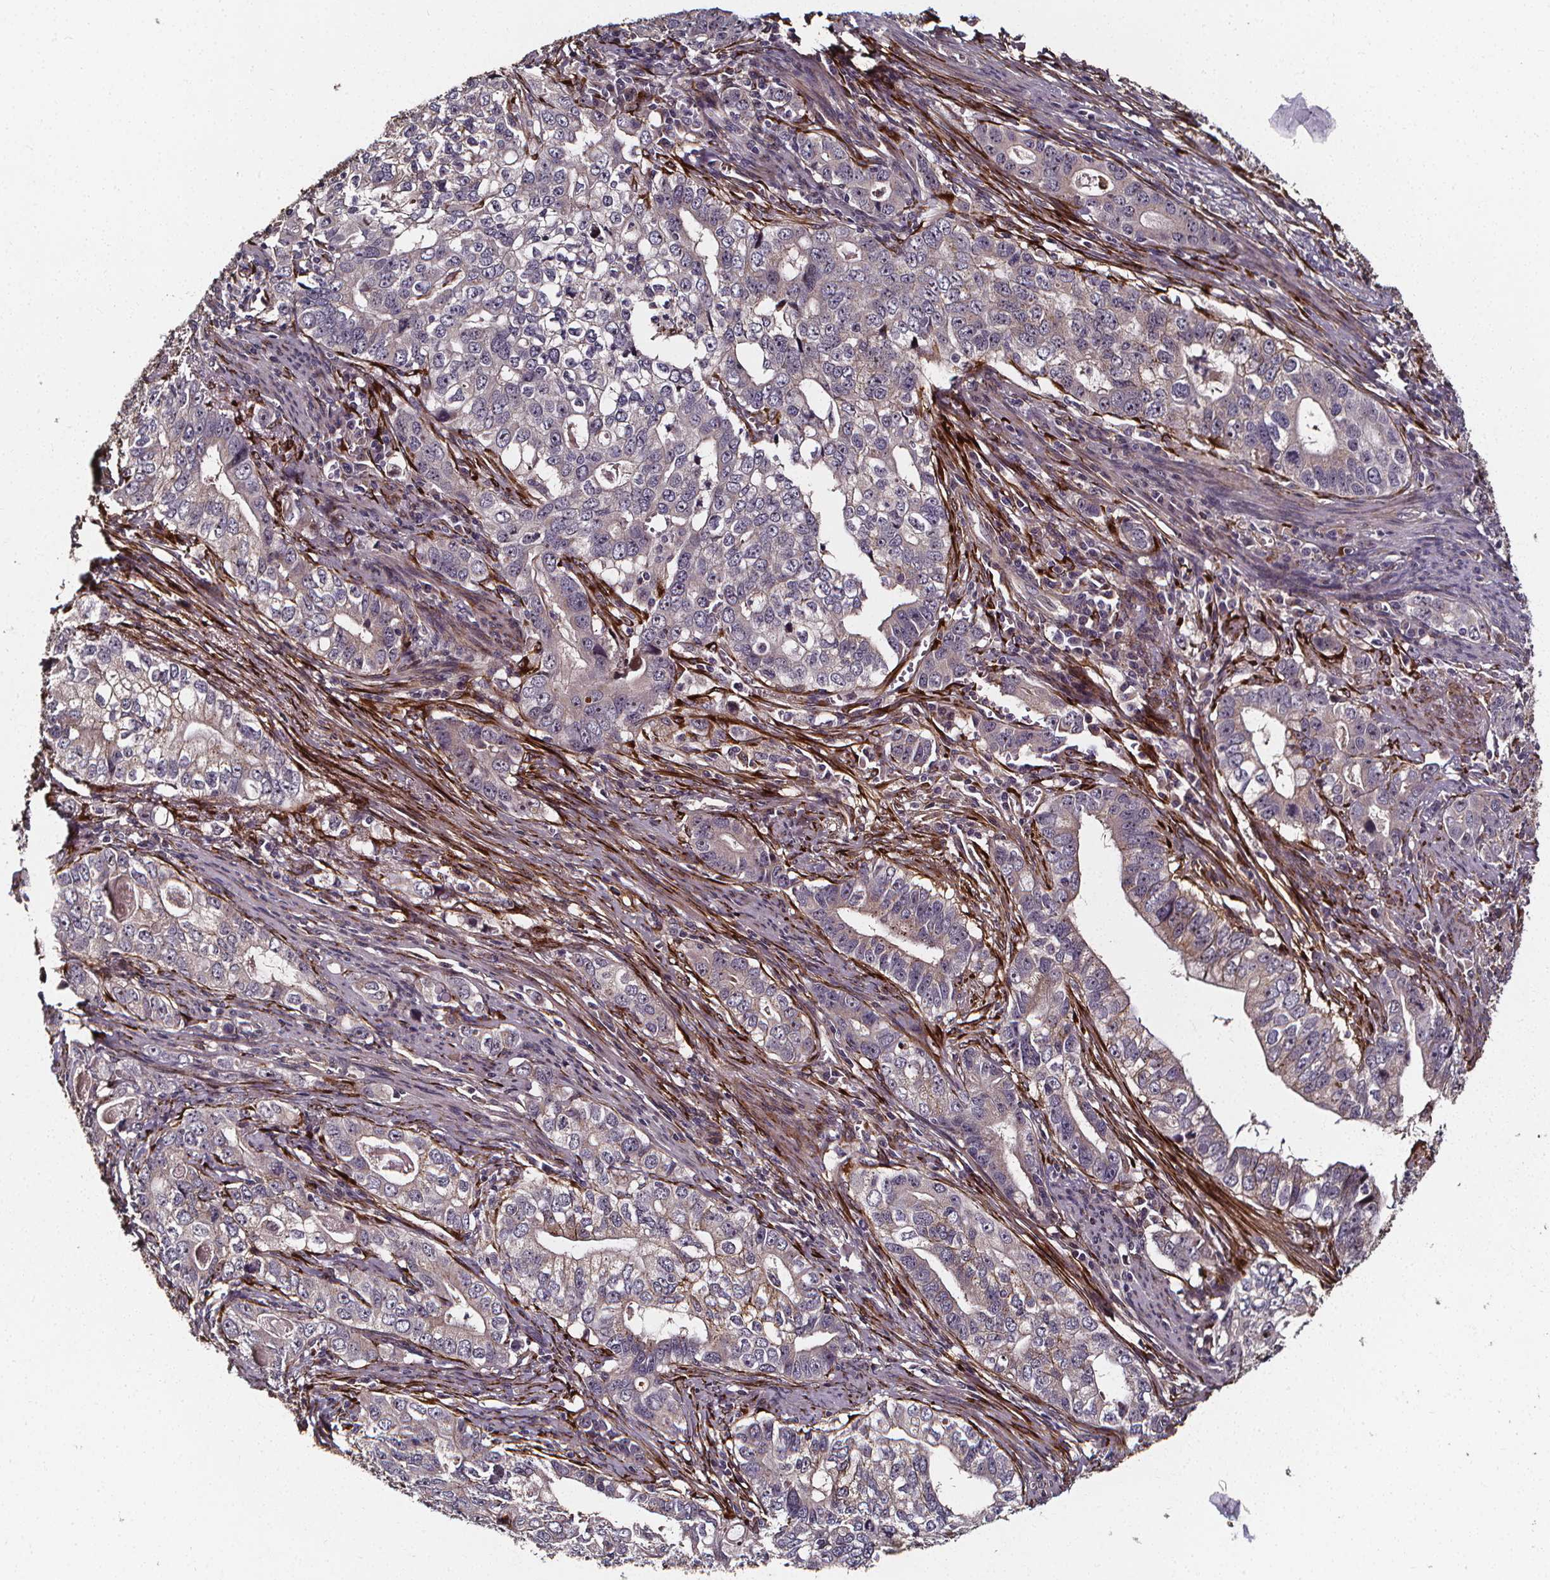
{"staining": {"intensity": "negative", "quantity": "none", "location": "none"}, "tissue": "stomach cancer", "cell_type": "Tumor cells", "image_type": "cancer", "snomed": [{"axis": "morphology", "description": "Adenocarcinoma, NOS"}, {"axis": "topography", "description": "Stomach, lower"}], "caption": "High power microscopy histopathology image of an IHC photomicrograph of adenocarcinoma (stomach), revealing no significant expression in tumor cells. (DAB immunohistochemistry (IHC) with hematoxylin counter stain).", "gene": "AEBP1", "patient": {"sex": "female", "age": 72}}